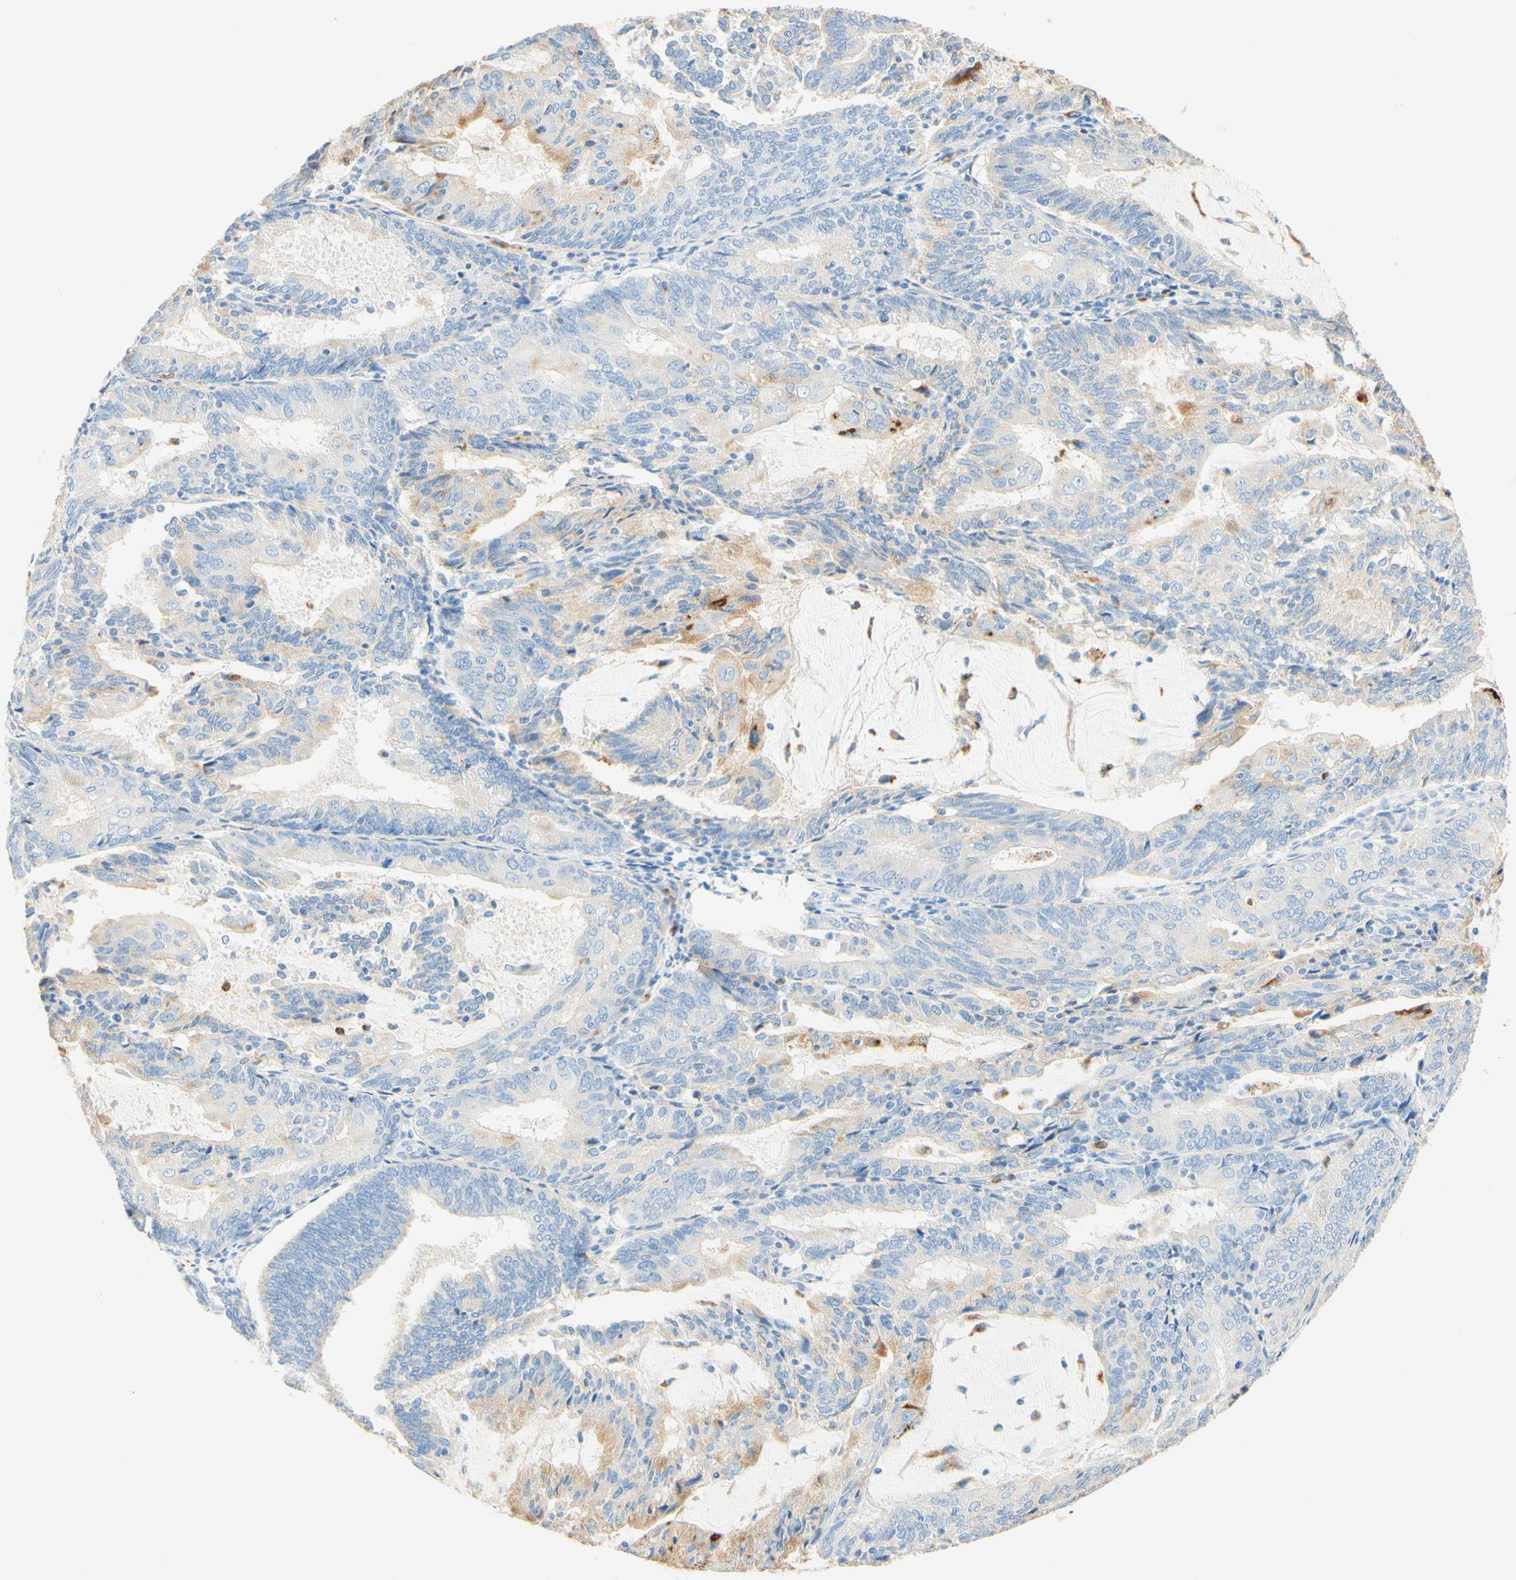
{"staining": {"intensity": "weak", "quantity": "<25%", "location": "cytoplasmic/membranous"}, "tissue": "endometrial cancer", "cell_type": "Tumor cells", "image_type": "cancer", "snomed": [{"axis": "morphology", "description": "Adenocarcinoma, NOS"}, {"axis": "topography", "description": "Endometrium"}], "caption": "IHC micrograph of neoplastic tissue: endometrial cancer stained with DAB (3,3'-diaminobenzidine) demonstrates no significant protein positivity in tumor cells.", "gene": "CD63", "patient": {"sex": "female", "age": 81}}